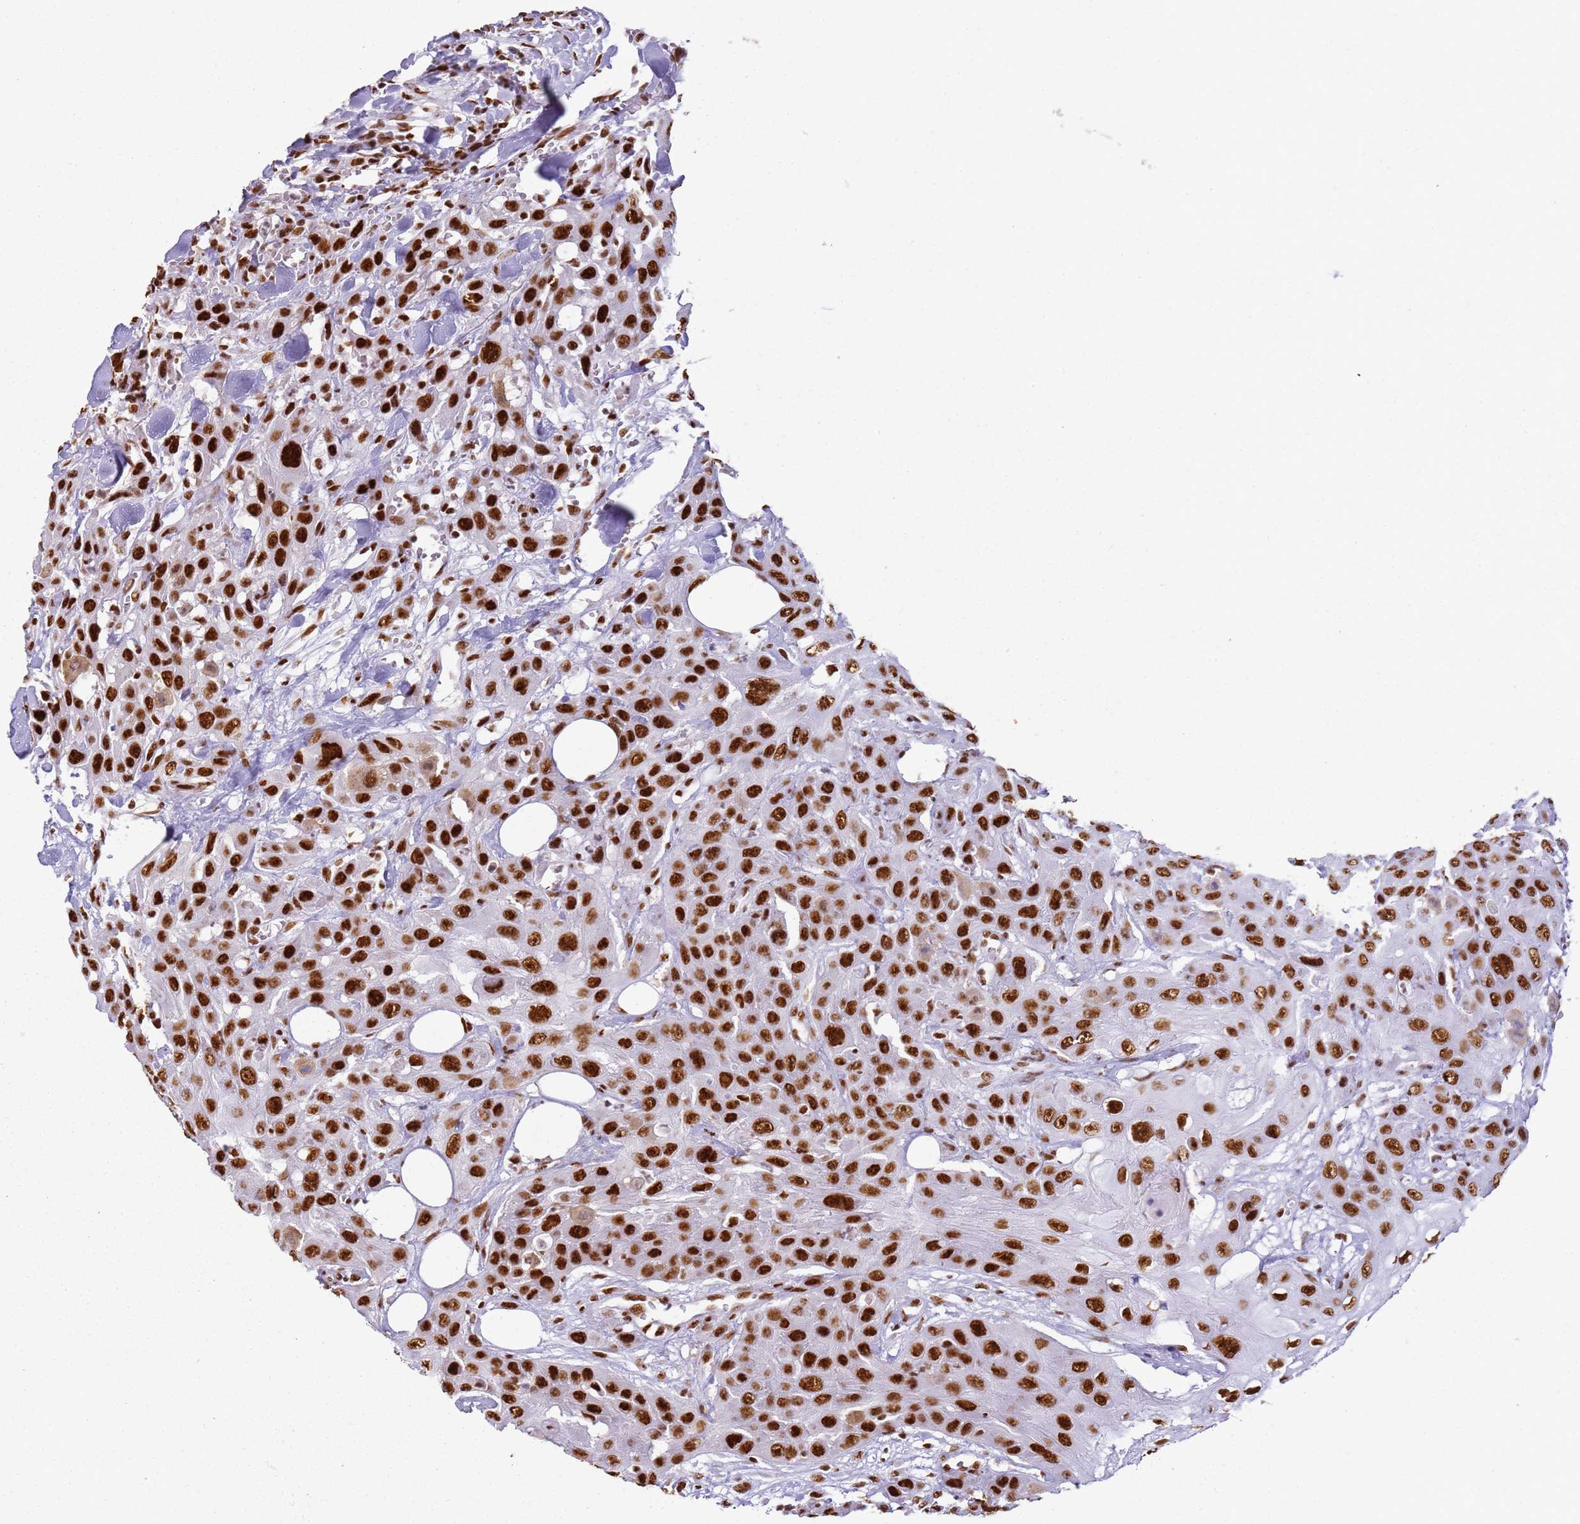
{"staining": {"intensity": "strong", "quantity": ">75%", "location": "nuclear"}, "tissue": "head and neck cancer", "cell_type": "Tumor cells", "image_type": "cancer", "snomed": [{"axis": "morphology", "description": "Squamous cell carcinoma, NOS"}, {"axis": "topography", "description": "Head-Neck"}], "caption": "A histopathology image of head and neck squamous cell carcinoma stained for a protein exhibits strong nuclear brown staining in tumor cells. The staining was performed using DAB, with brown indicating positive protein expression. Nuclei are stained blue with hematoxylin.", "gene": "TENT4A", "patient": {"sex": "male", "age": 81}}